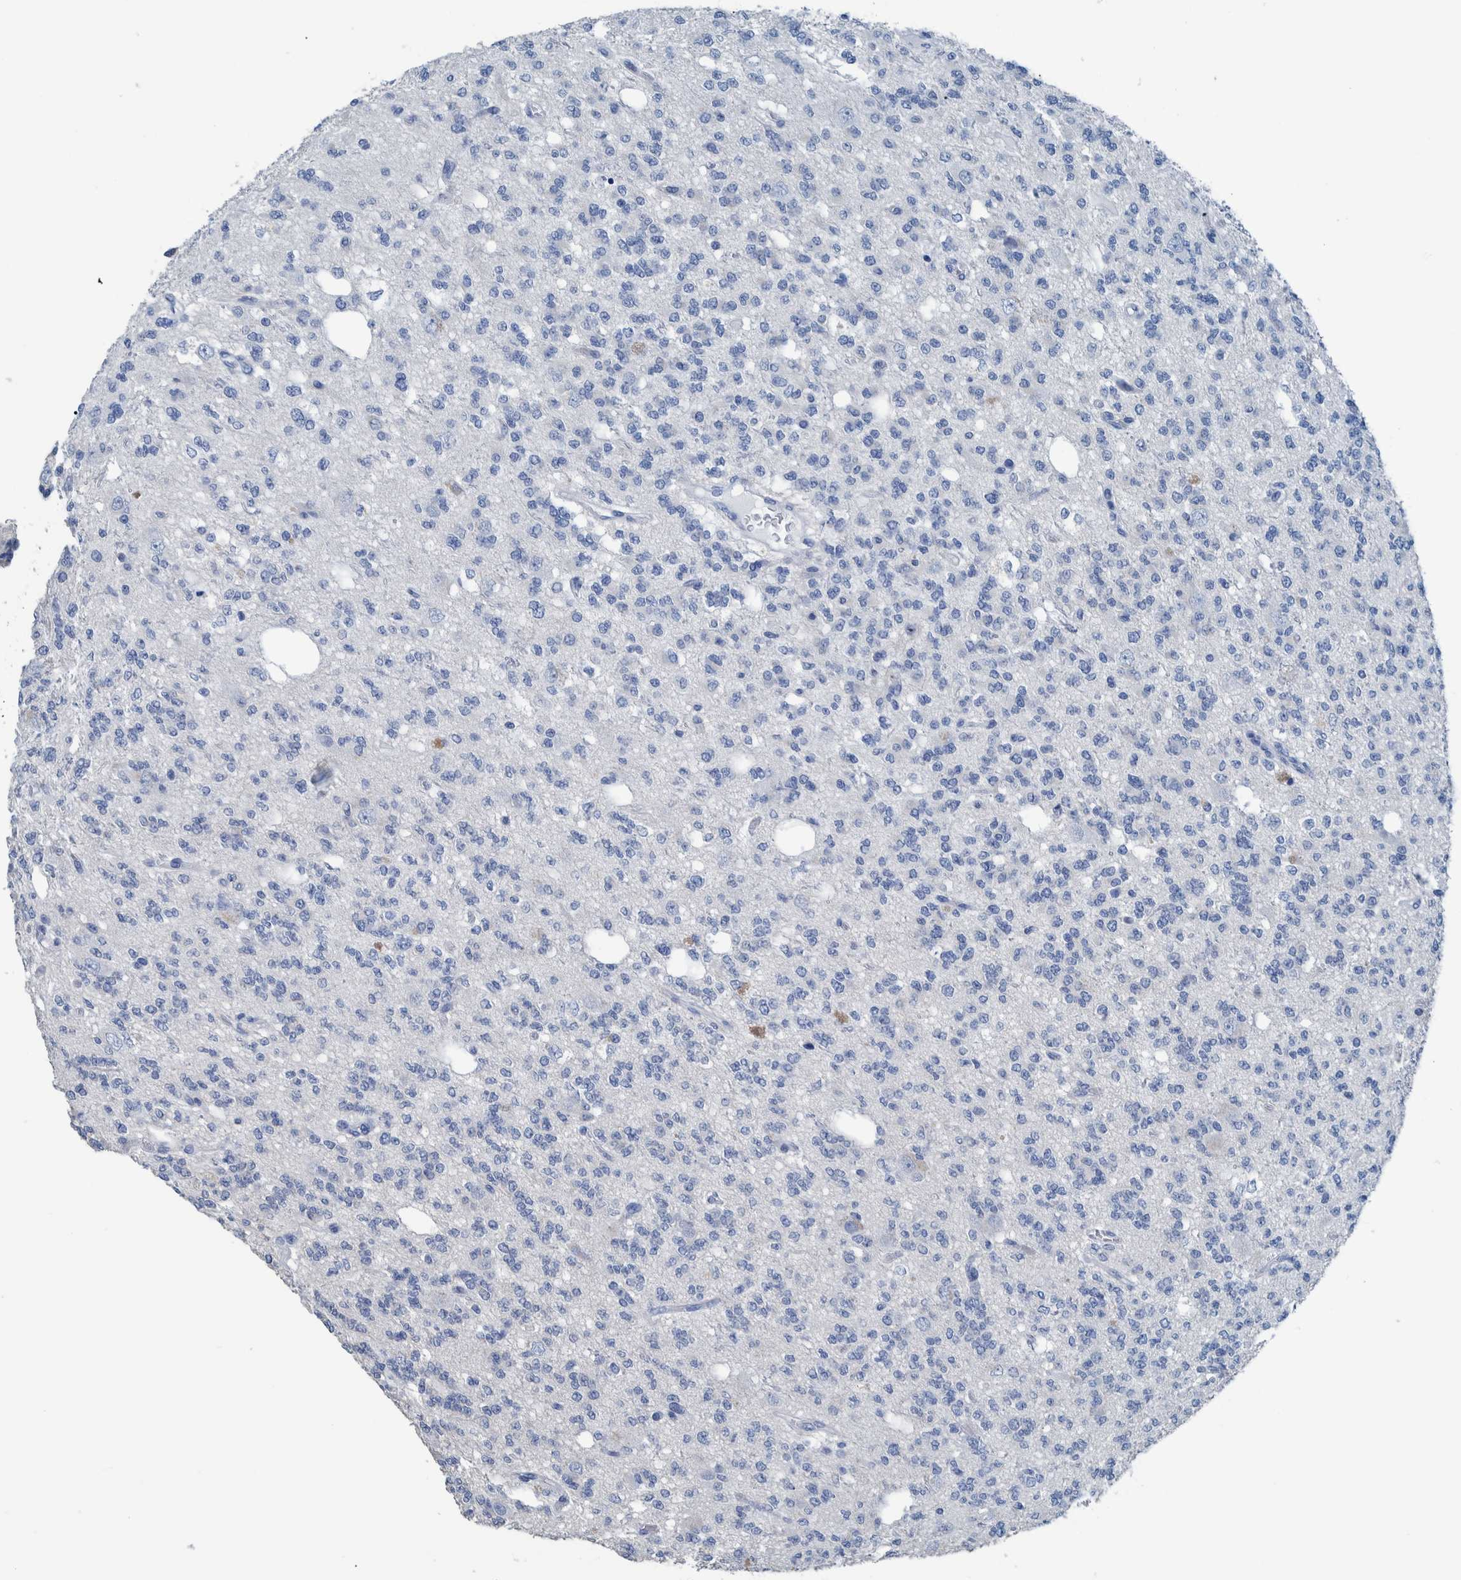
{"staining": {"intensity": "negative", "quantity": "none", "location": "none"}, "tissue": "glioma", "cell_type": "Tumor cells", "image_type": "cancer", "snomed": [{"axis": "morphology", "description": "Glioma, malignant, Low grade"}, {"axis": "topography", "description": "Brain"}], "caption": "High magnification brightfield microscopy of malignant glioma (low-grade) stained with DAB (brown) and counterstained with hematoxylin (blue): tumor cells show no significant positivity.", "gene": "IDO1", "patient": {"sex": "male", "age": 38}}